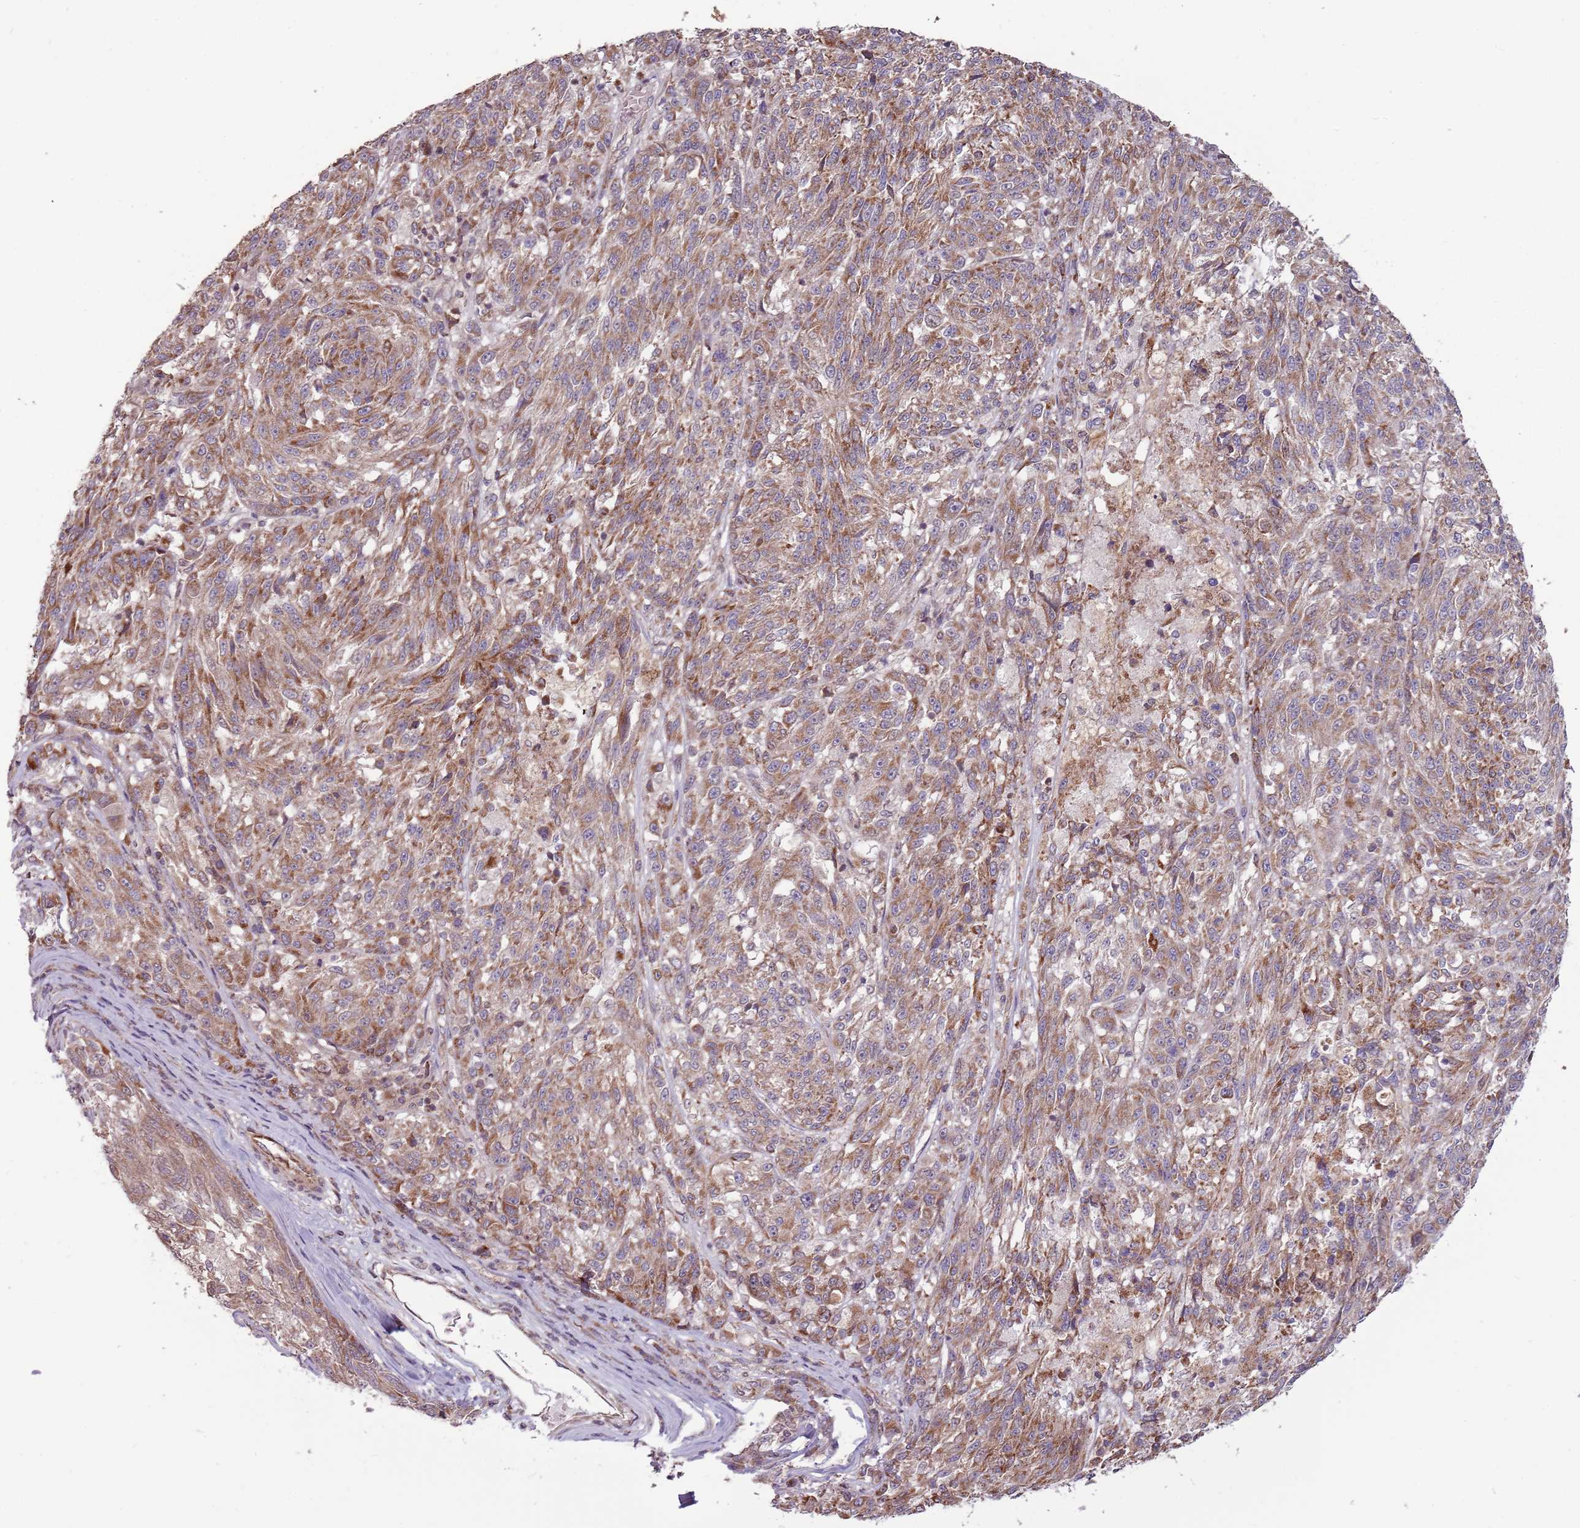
{"staining": {"intensity": "moderate", "quantity": ">75%", "location": "cytoplasmic/membranous"}, "tissue": "melanoma", "cell_type": "Tumor cells", "image_type": "cancer", "snomed": [{"axis": "morphology", "description": "Malignant melanoma, NOS"}, {"axis": "topography", "description": "Skin"}], "caption": "A photomicrograph of human malignant melanoma stained for a protein exhibits moderate cytoplasmic/membranous brown staining in tumor cells.", "gene": "RNF181", "patient": {"sex": "male", "age": 53}}